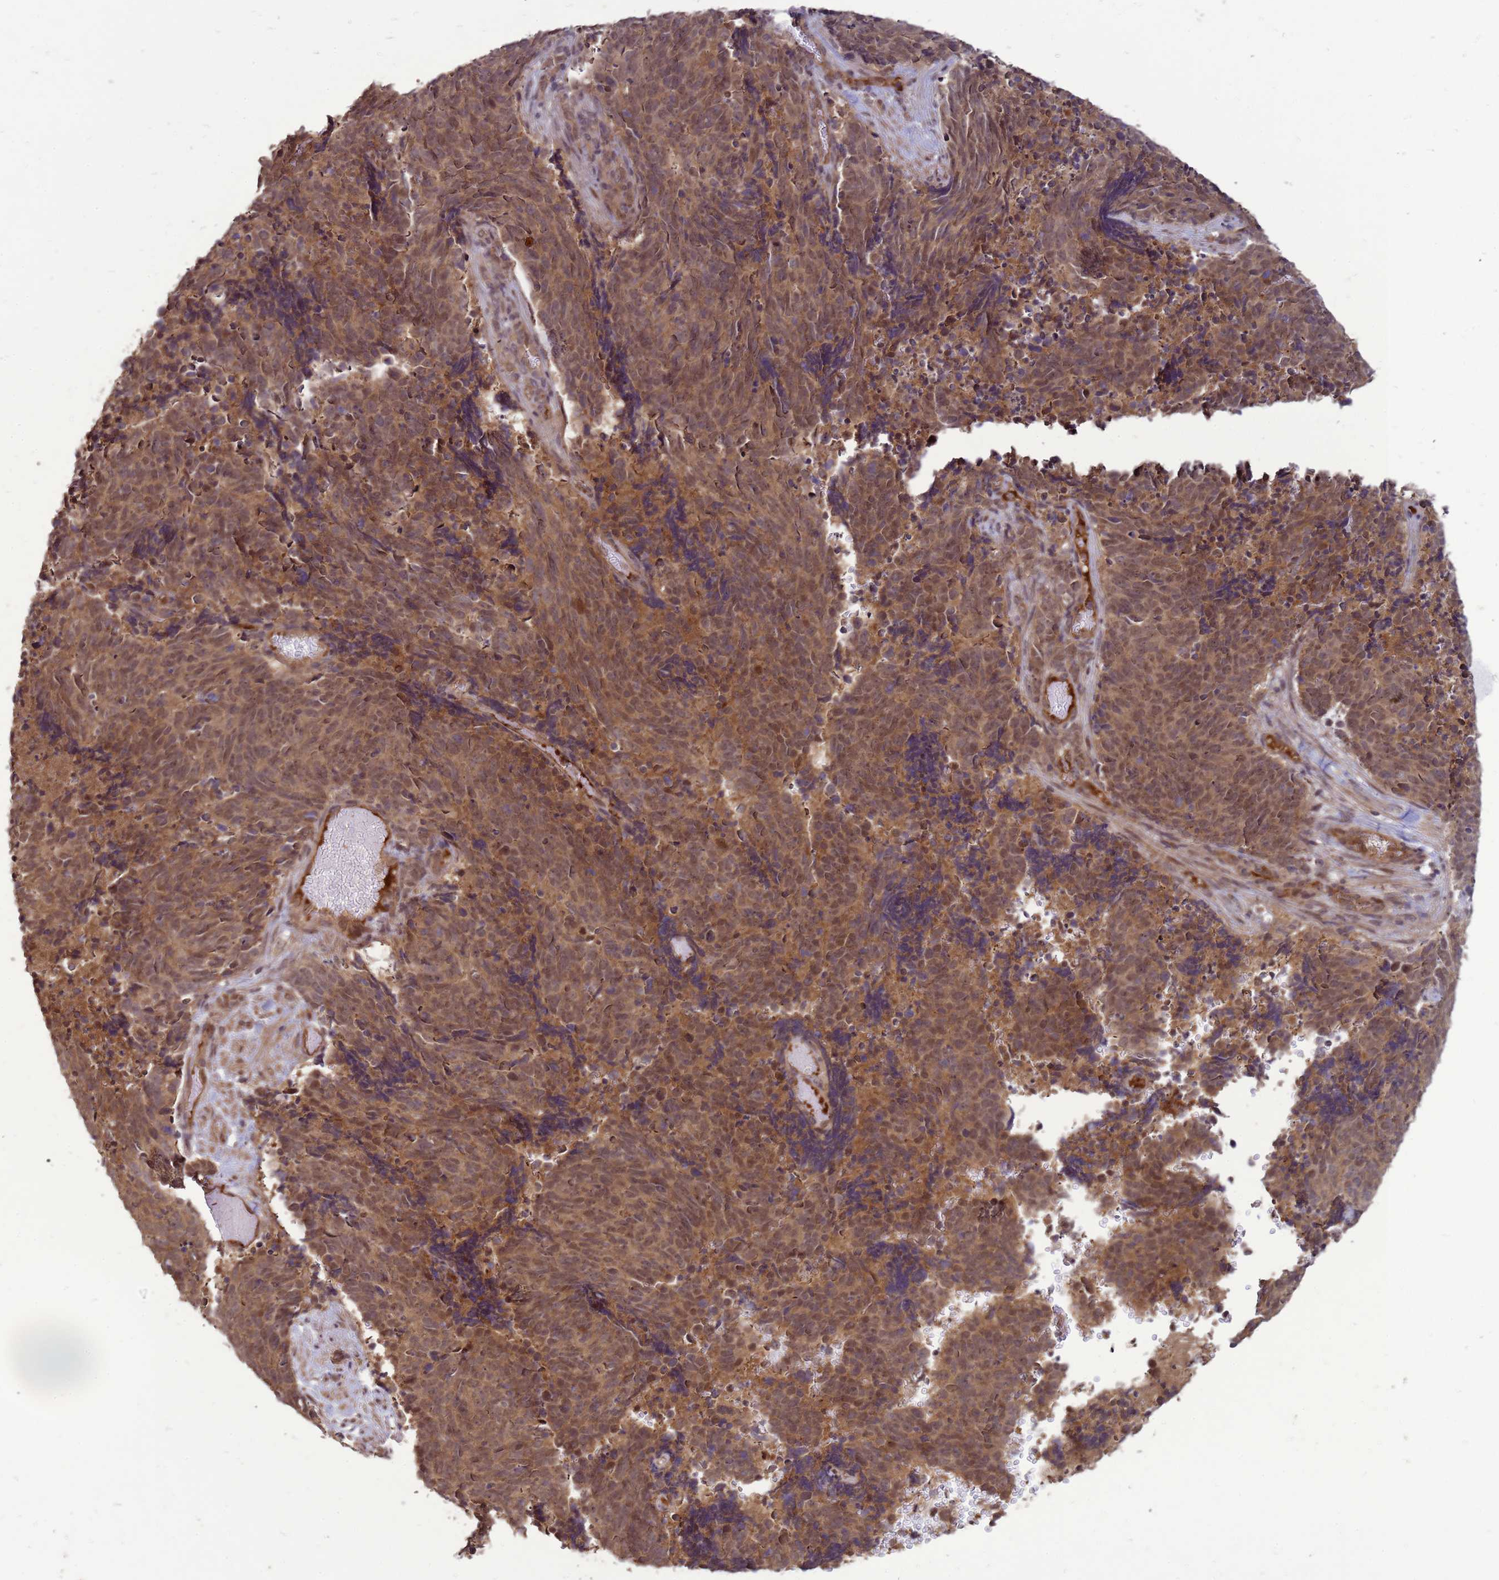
{"staining": {"intensity": "moderate", "quantity": ">75%", "location": "cytoplasmic/membranous,nuclear"}, "tissue": "cervical cancer", "cell_type": "Tumor cells", "image_type": "cancer", "snomed": [{"axis": "morphology", "description": "Squamous cell carcinoma, NOS"}, {"axis": "topography", "description": "Cervix"}], "caption": "Tumor cells show medium levels of moderate cytoplasmic/membranous and nuclear positivity in about >75% of cells in cervical cancer.", "gene": "CRBN", "patient": {"sex": "female", "age": 29}}